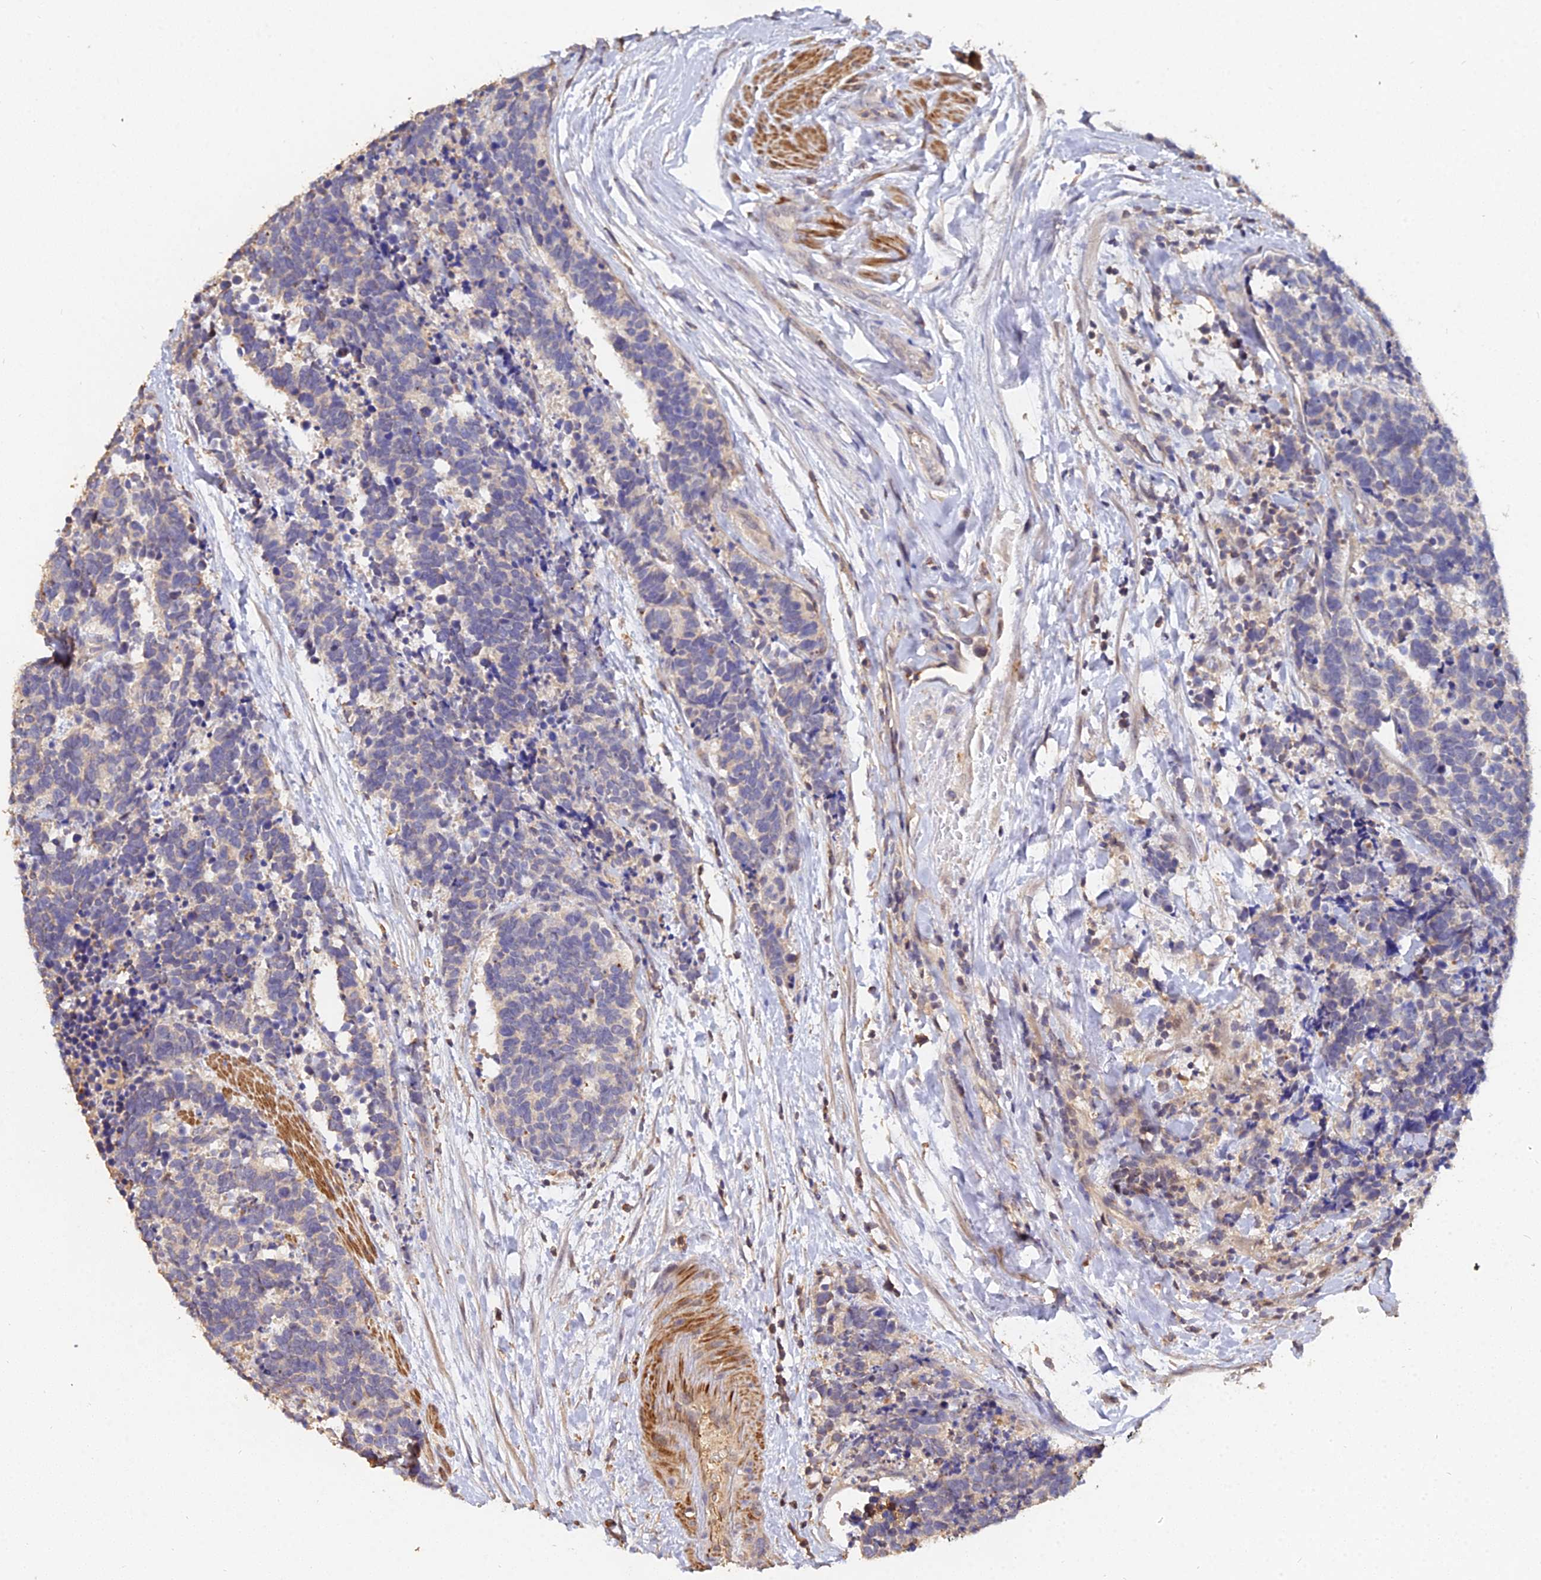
{"staining": {"intensity": "negative", "quantity": "none", "location": "none"}, "tissue": "carcinoid", "cell_type": "Tumor cells", "image_type": "cancer", "snomed": [{"axis": "morphology", "description": "Carcinoma, NOS"}, {"axis": "morphology", "description": "Carcinoid, malignant, NOS"}, {"axis": "topography", "description": "Prostate"}], "caption": "Immunohistochemical staining of human carcinoma demonstrates no significant staining in tumor cells.", "gene": "LSM5", "patient": {"sex": "male", "age": 57}}